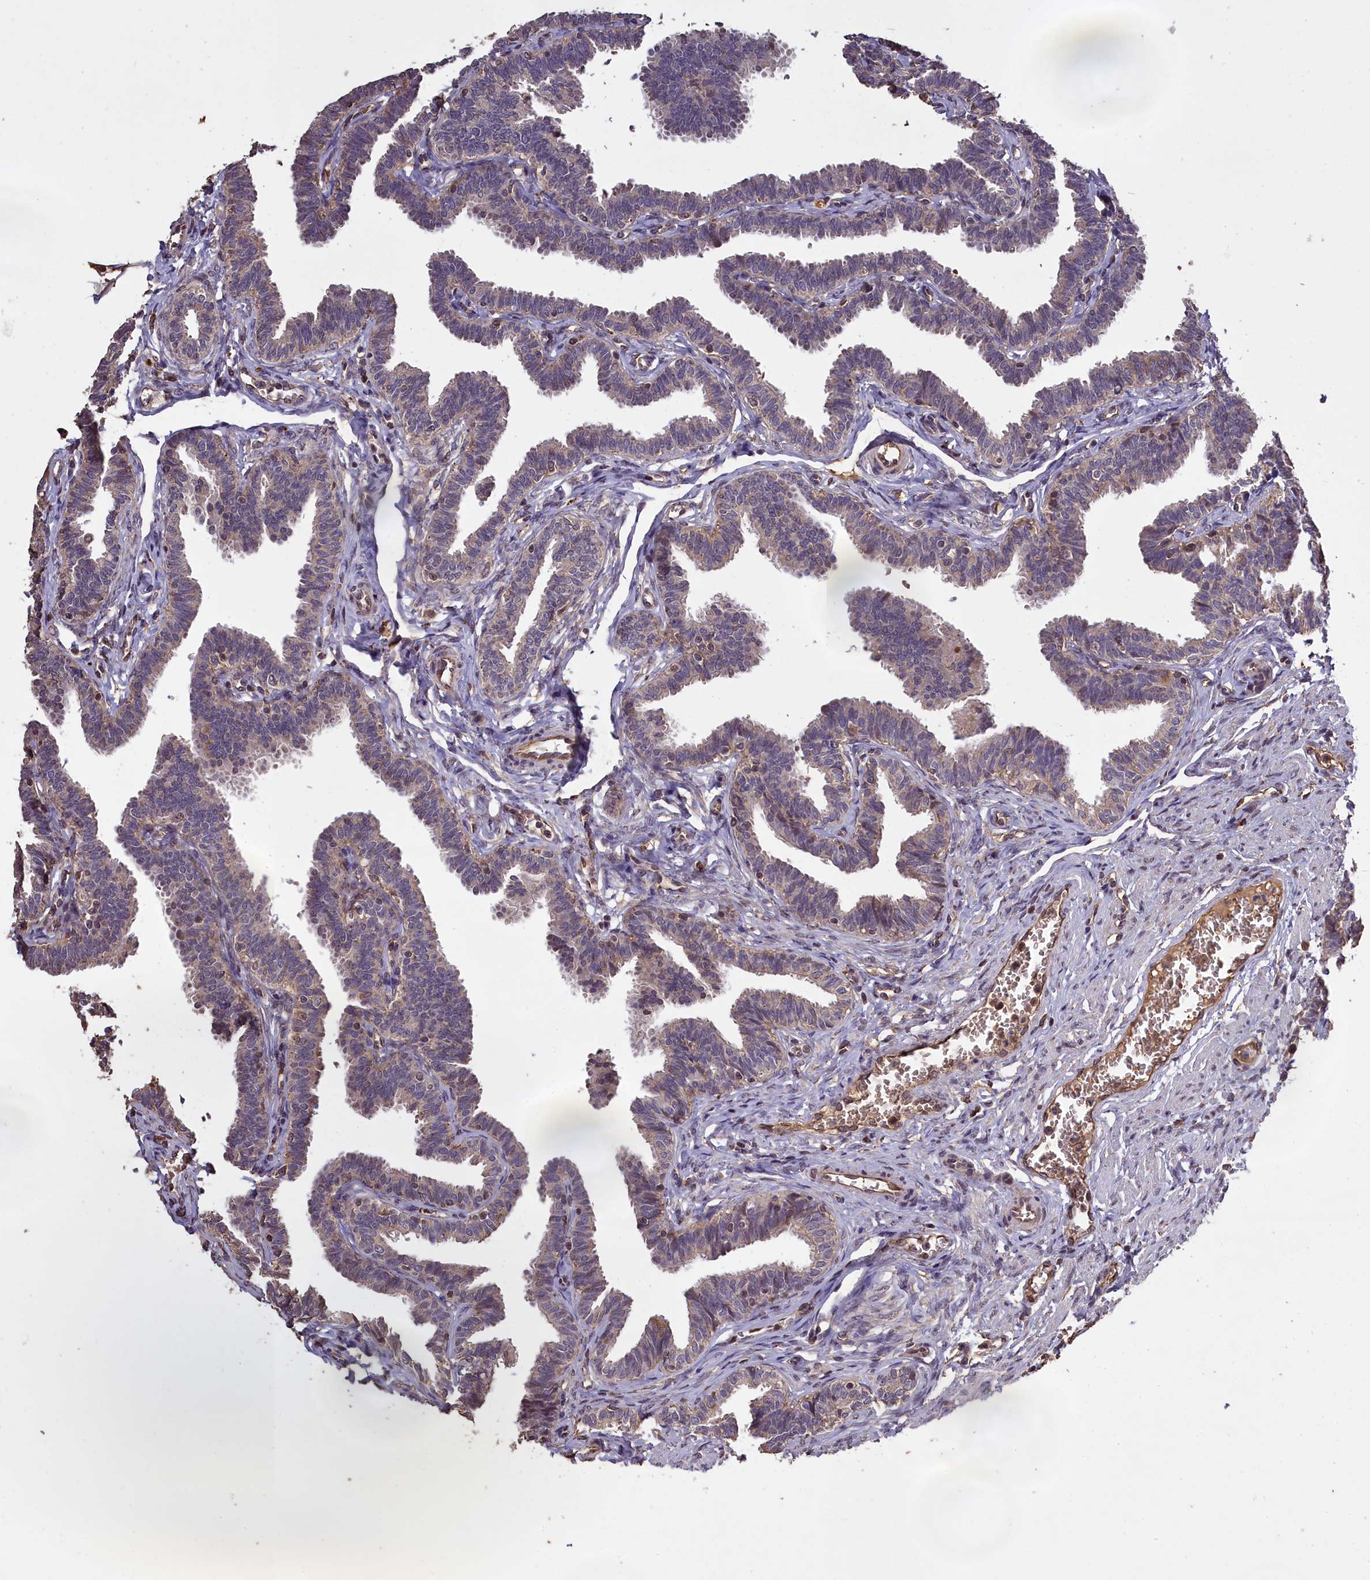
{"staining": {"intensity": "weak", "quantity": "<25%", "location": "cytoplasmic/membranous"}, "tissue": "fallopian tube", "cell_type": "Glandular cells", "image_type": "normal", "snomed": [{"axis": "morphology", "description": "Normal tissue, NOS"}, {"axis": "topography", "description": "Fallopian tube"}, {"axis": "topography", "description": "Ovary"}], "caption": "This is a histopathology image of IHC staining of unremarkable fallopian tube, which shows no expression in glandular cells.", "gene": "CLRN2", "patient": {"sex": "female", "age": 23}}